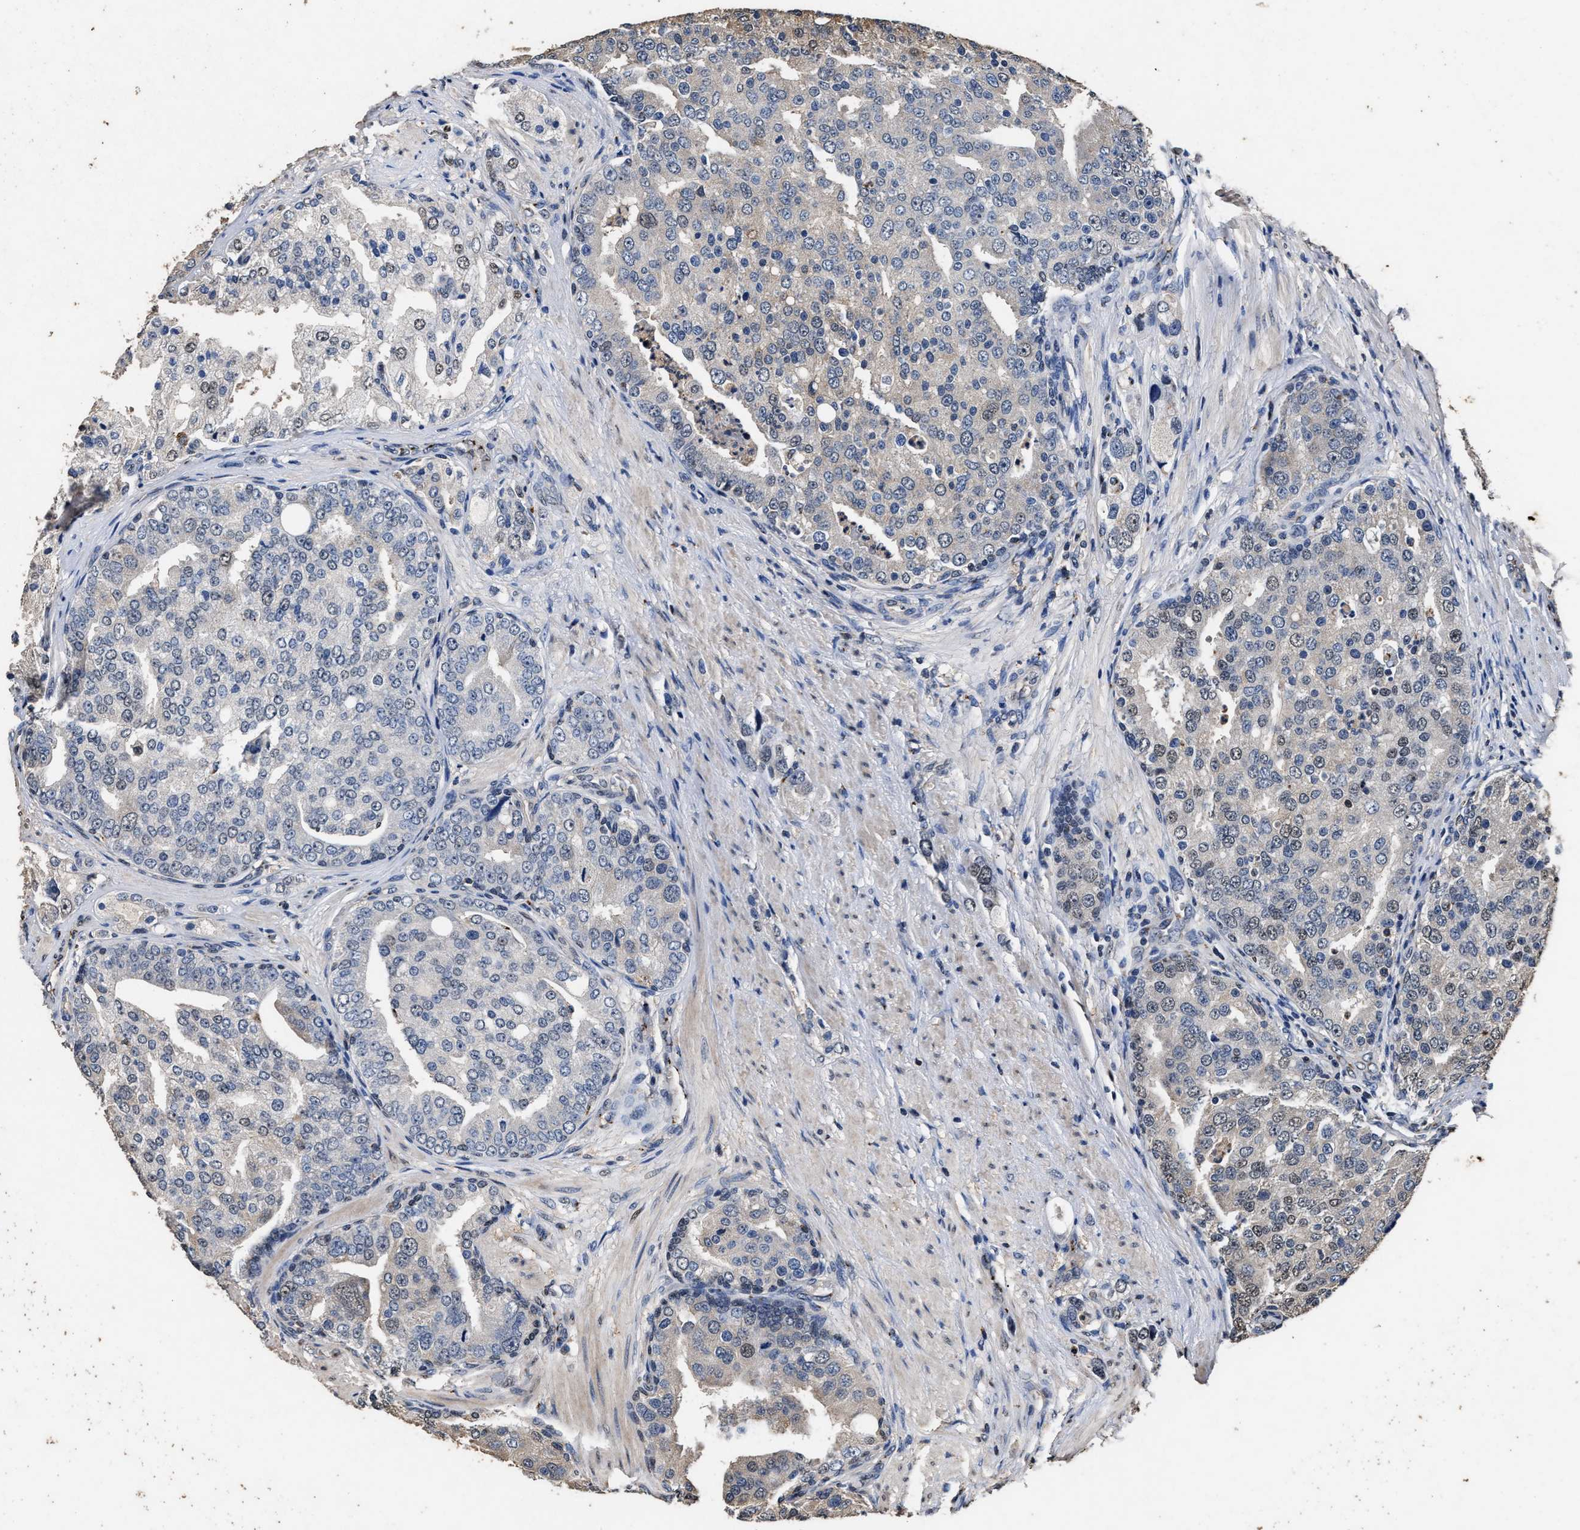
{"staining": {"intensity": "weak", "quantity": "<25%", "location": "nuclear"}, "tissue": "prostate cancer", "cell_type": "Tumor cells", "image_type": "cancer", "snomed": [{"axis": "morphology", "description": "Adenocarcinoma, High grade"}, {"axis": "topography", "description": "Prostate"}], "caption": "Tumor cells are negative for protein expression in human prostate cancer (adenocarcinoma (high-grade)).", "gene": "TPST2", "patient": {"sex": "male", "age": 50}}